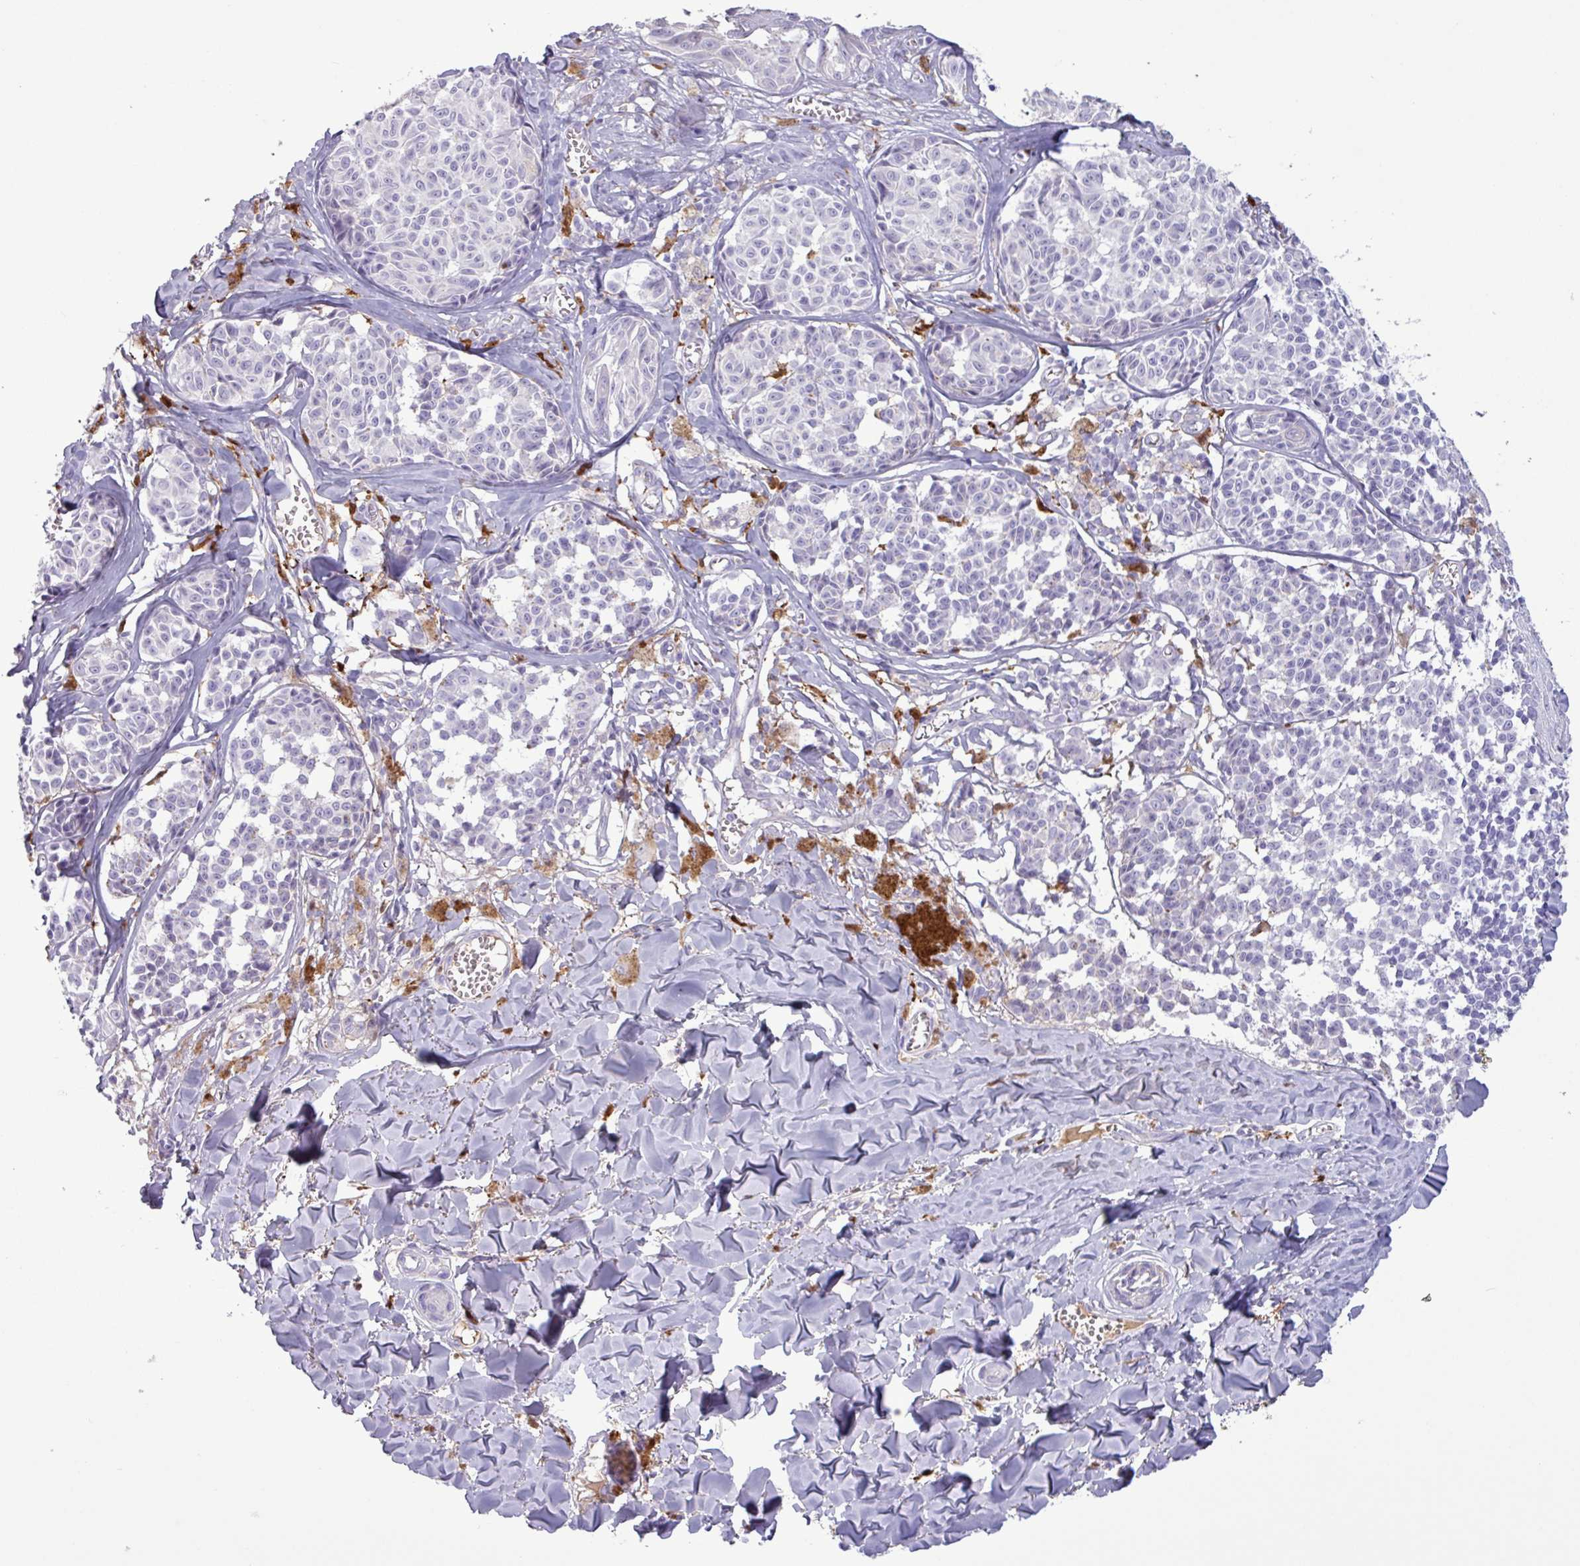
{"staining": {"intensity": "negative", "quantity": "none", "location": "none"}, "tissue": "melanoma", "cell_type": "Tumor cells", "image_type": "cancer", "snomed": [{"axis": "morphology", "description": "Malignant melanoma, NOS"}, {"axis": "topography", "description": "Skin"}], "caption": "Immunohistochemical staining of malignant melanoma displays no significant positivity in tumor cells.", "gene": "C4B", "patient": {"sex": "female", "age": 43}}